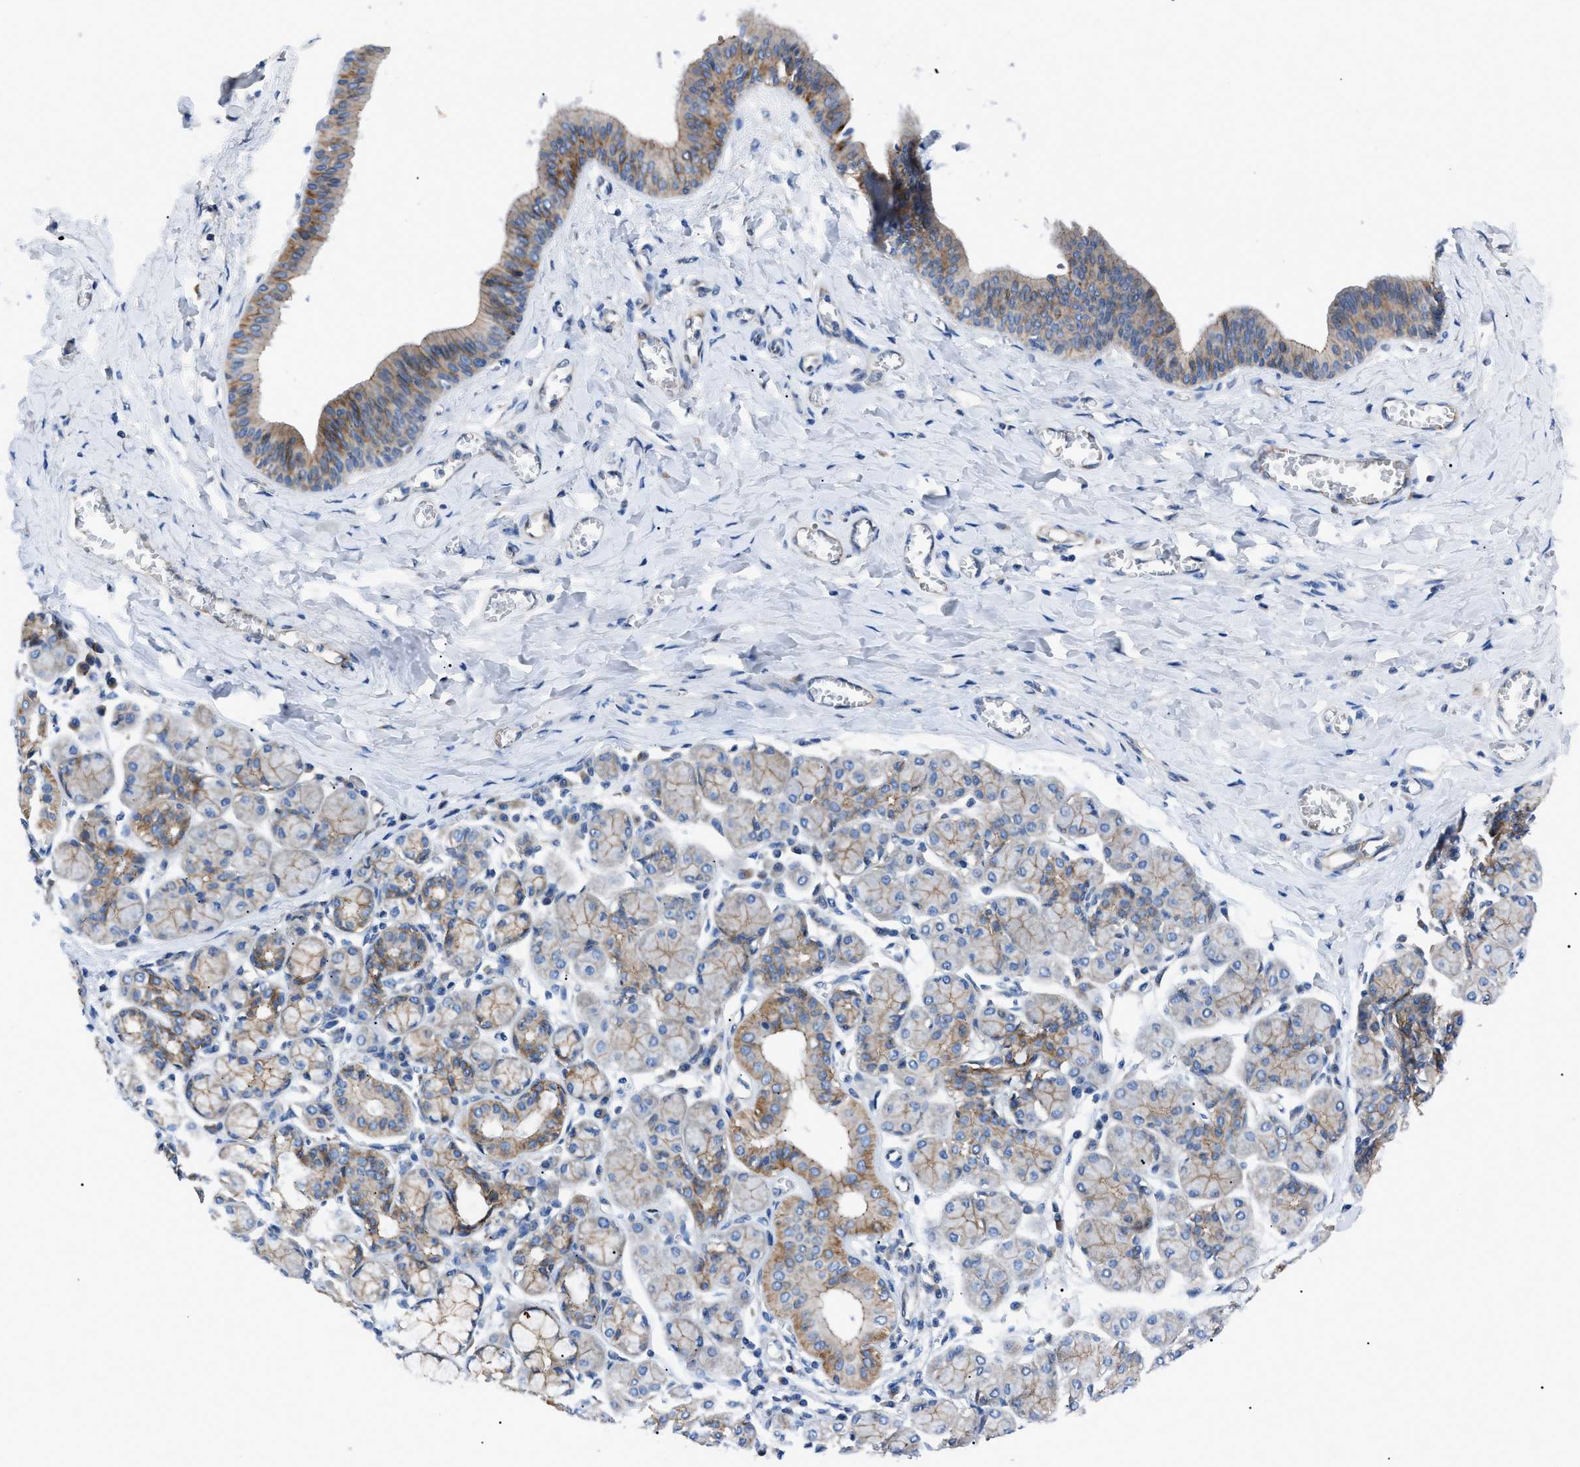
{"staining": {"intensity": "moderate", "quantity": "25%-75%", "location": "cytoplasmic/membranous"}, "tissue": "salivary gland", "cell_type": "Glandular cells", "image_type": "normal", "snomed": [{"axis": "morphology", "description": "Normal tissue, NOS"}, {"axis": "morphology", "description": "Inflammation, NOS"}, {"axis": "topography", "description": "Lymph node"}, {"axis": "topography", "description": "Salivary gland"}], "caption": "An image of human salivary gland stained for a protein shows moderate cytoplasmic/membranous brown staining in glandular cells.", "gene": "ZDHHC24", "patient": {"sex": "male", "age": 3}}